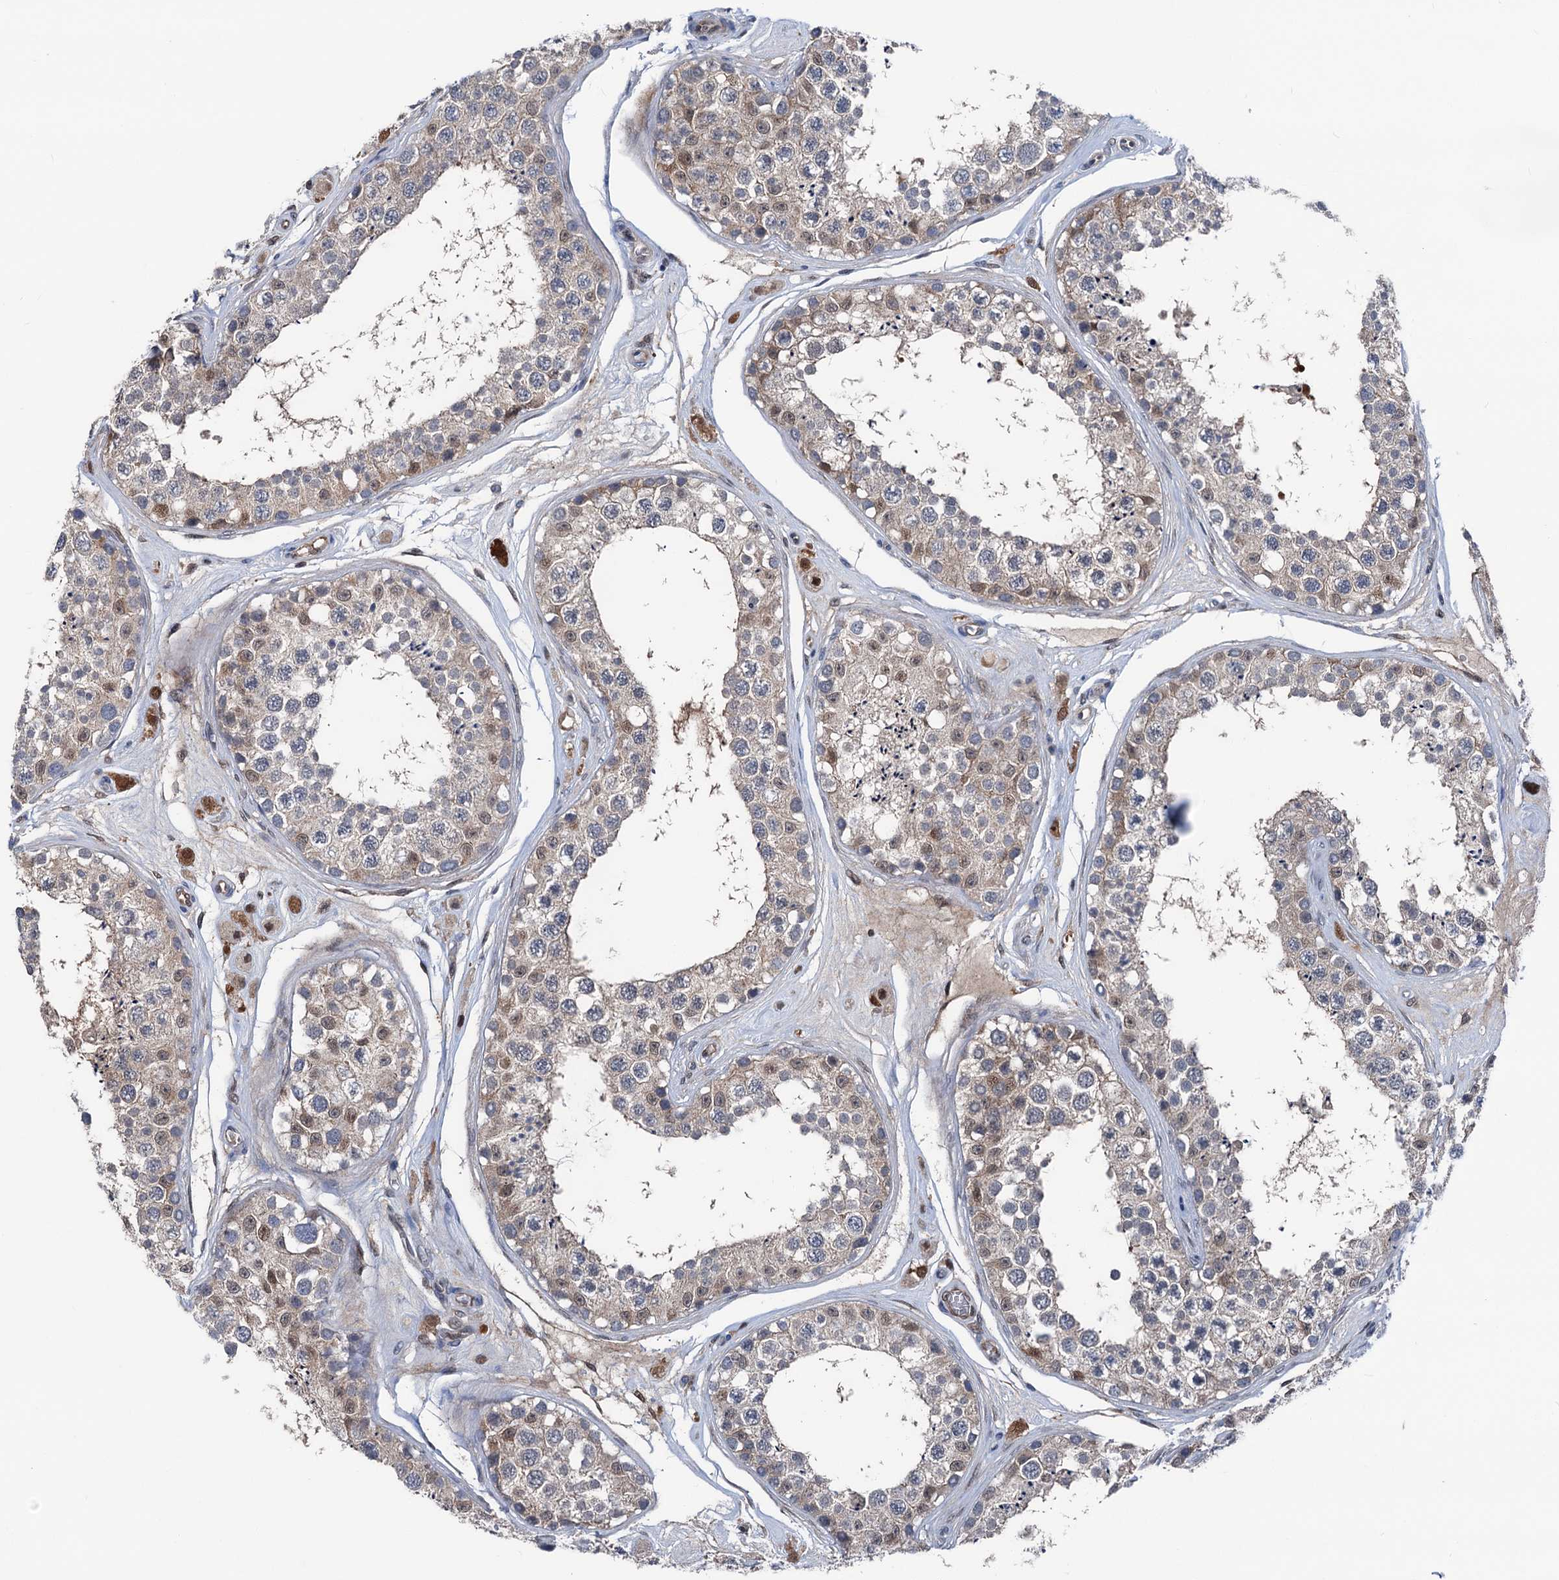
{"staining": {"intensity": "weak", "quantity": "<25%", "location": "cytoplasmic/membranous,nuclear"}, "tissue": "testis", "cell_type": "Cells in seminiferous ducts", "image_type": "normal", "snomed": [{"axis": "morphology", "description": "Normal tissue, NOS"}, {"axis": "topography", "description": "Testis"}], "caption": "The micrograph displays no staining of cells in seminiferous ducts in unremarkable testis.", "gene": "GLO1", "patient": {"sex": "male", "age": 25}}